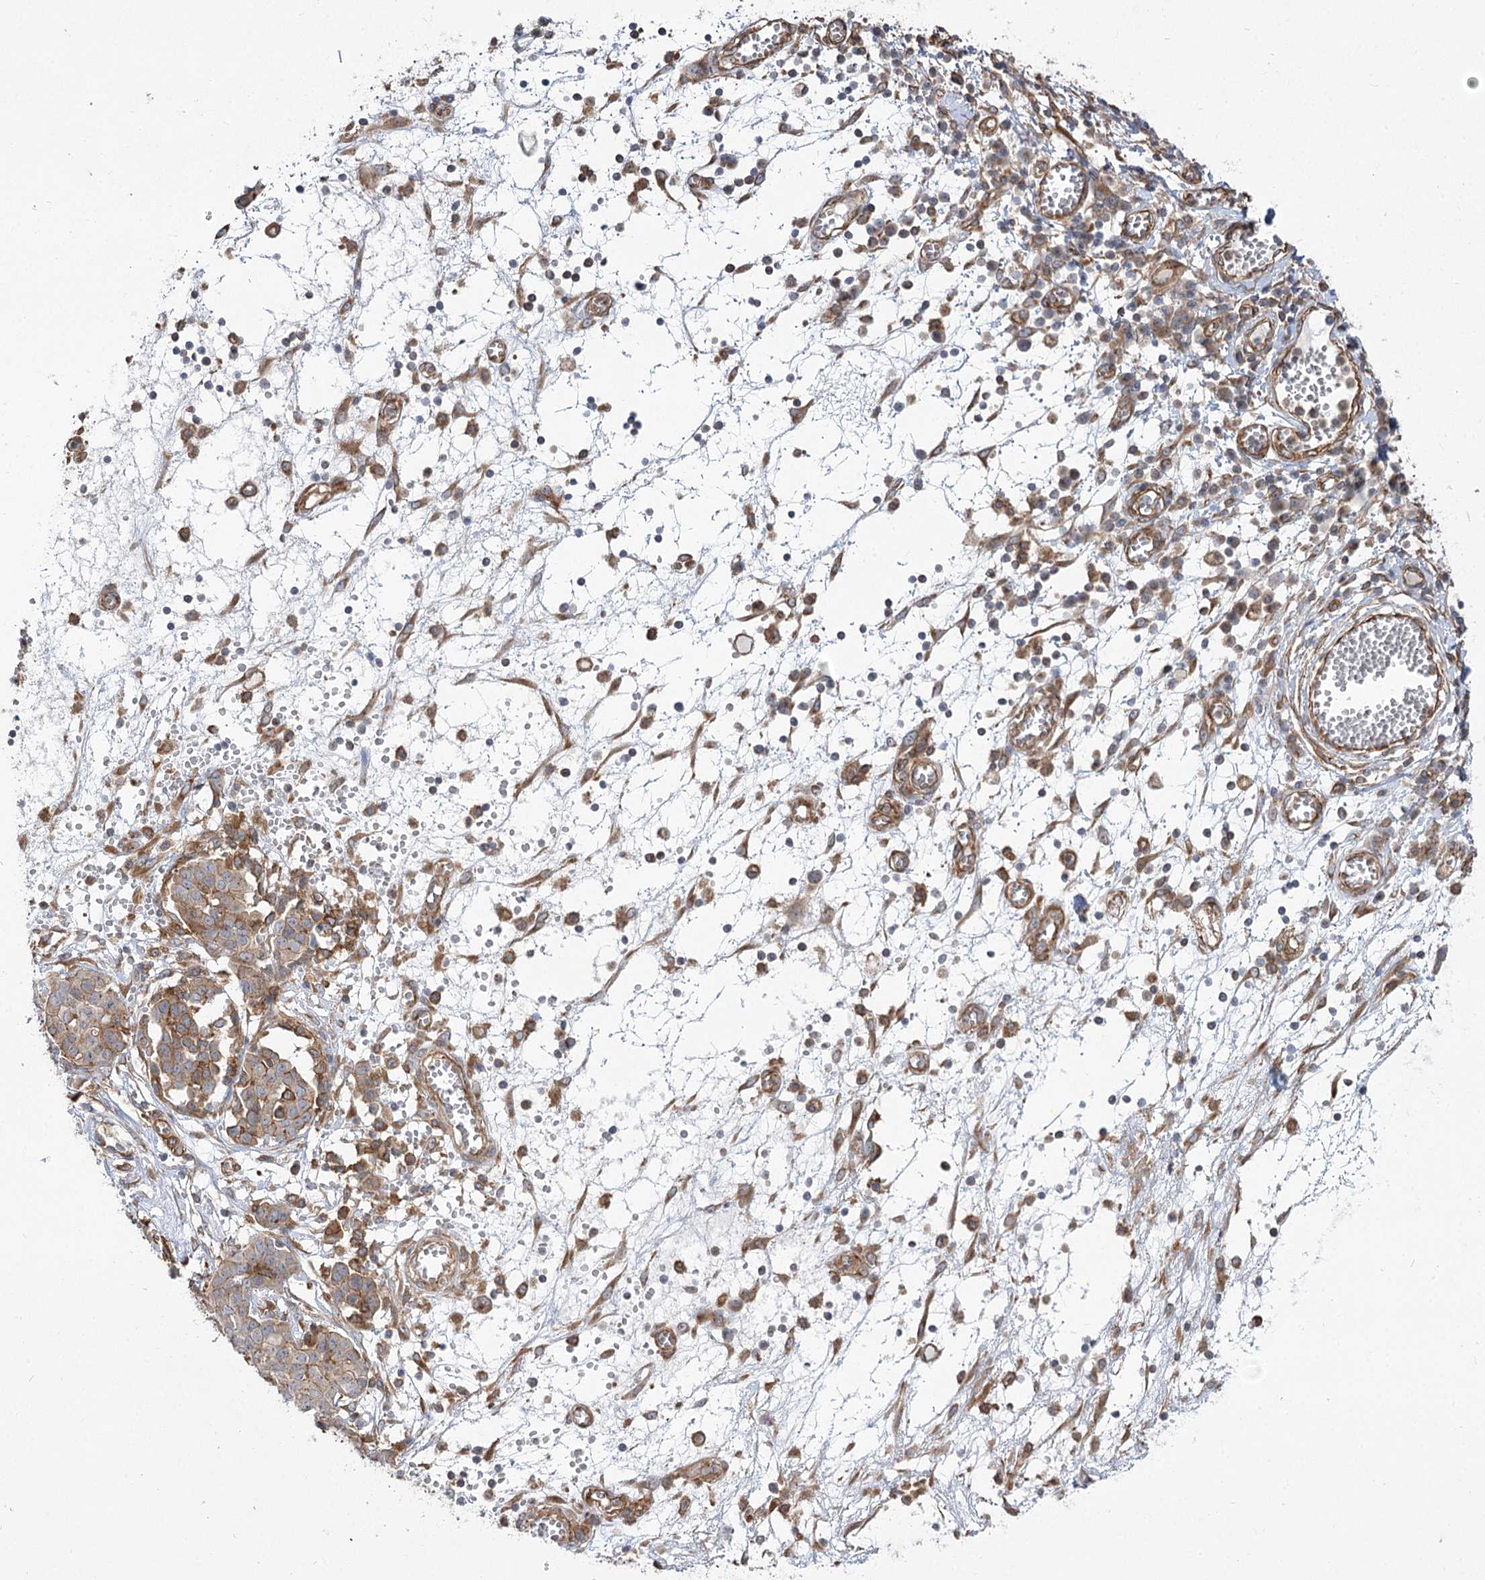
{"staining": {"intensity": "moderate", "quantity": "<25%", "location": "cytoplasmic/membranous"}, "tissue": "ovarian cancer", "cell_type": "Tumor cells", "image_type": "cancer", "snomed": [{"axis": "morphology", "description": "Cystadenocarcinoma, serous, NOS"}, {"axis": "topography", "description": "Soft tissue"}, {"axis": "topography", "description": "Ovary"}], "caption": "This is an image of immunohistochemistry staining of ovarian cancer (serous cystadenocarcinoma), which shows moderate positivity in the cytoplasmic/membranous of tumor cells.", "gene": "SH3BP5L", "patient": {"sex": "female", "age": 57}}